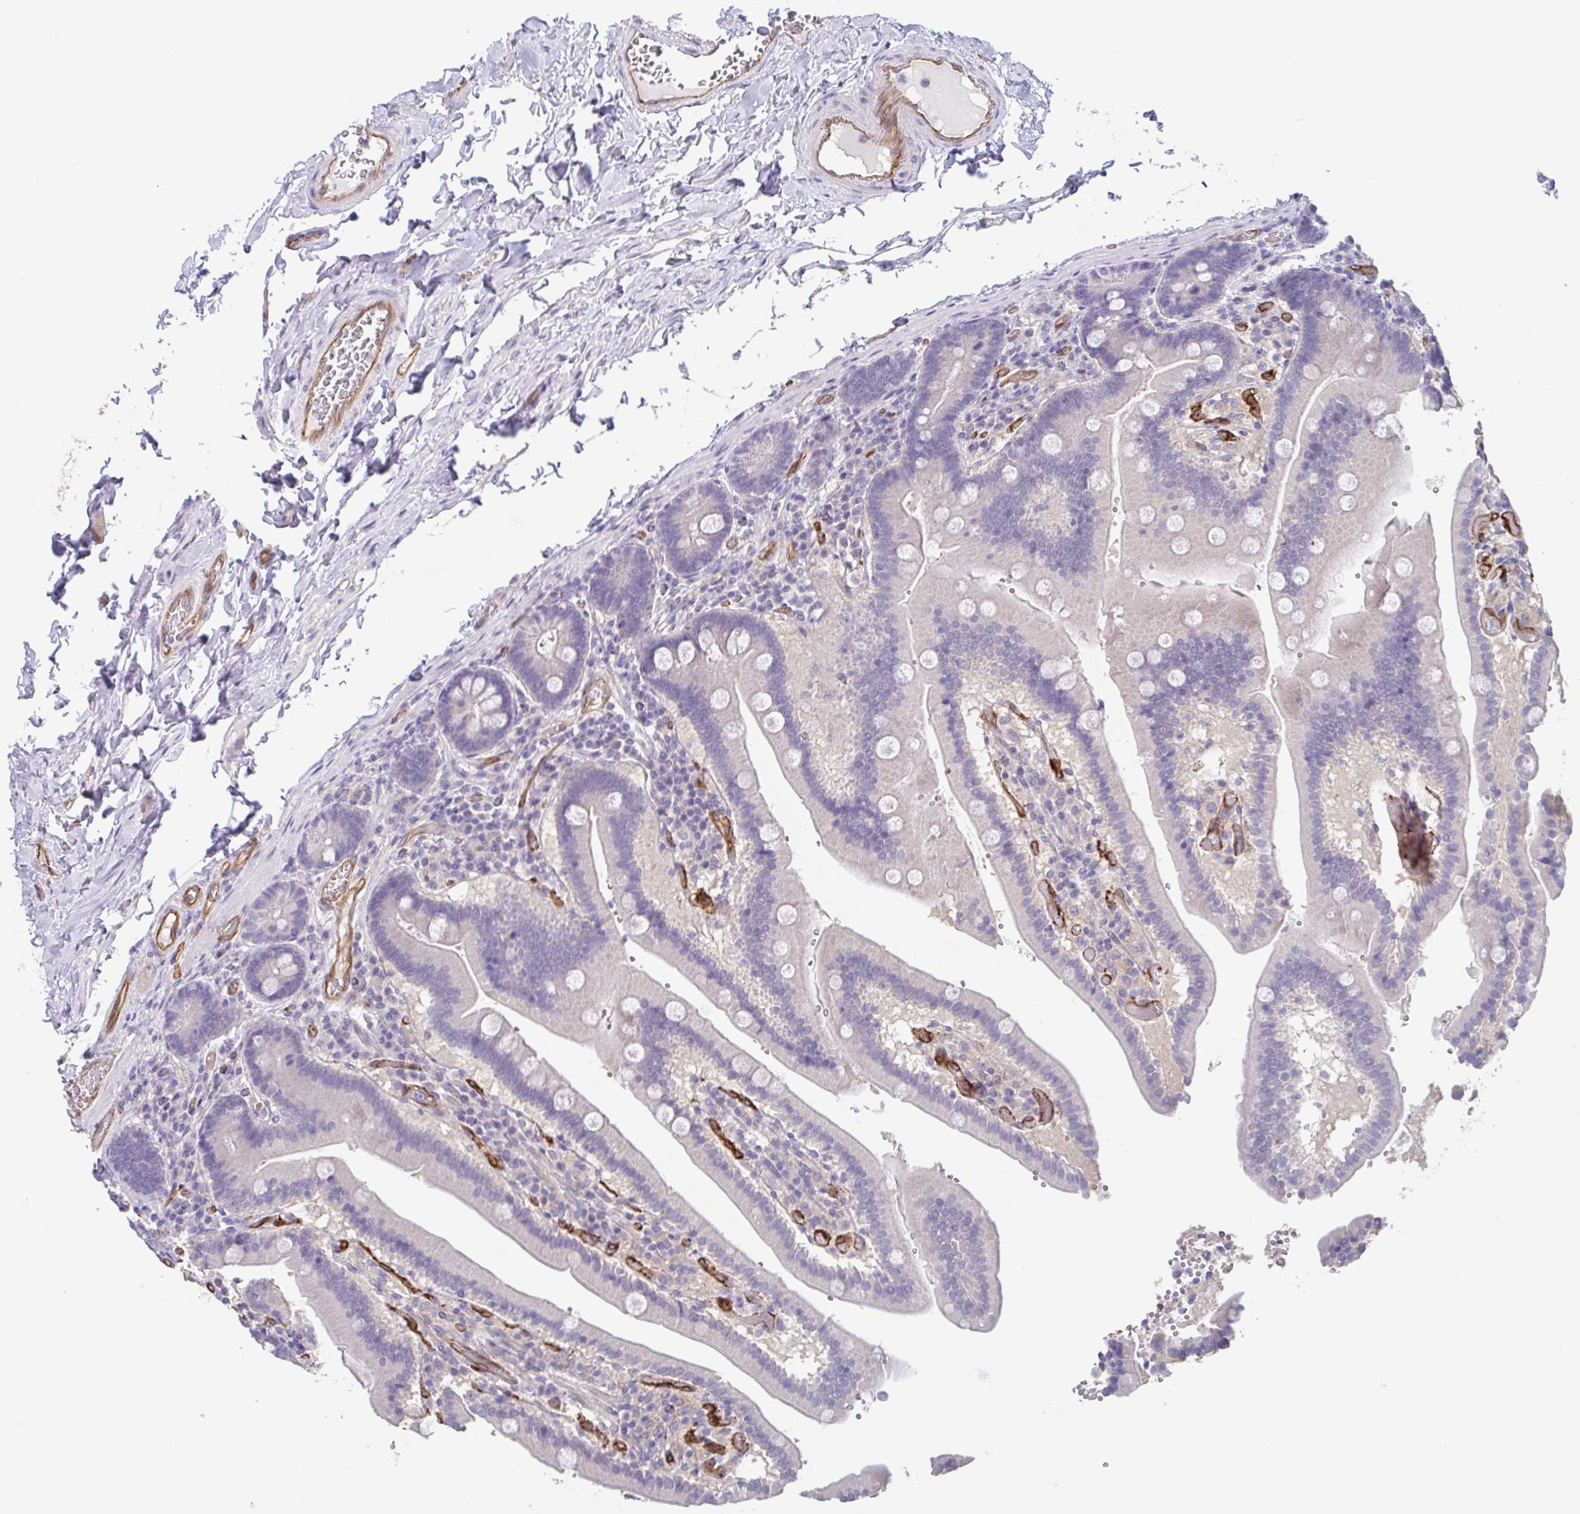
{"staining": {"intensity": "negative", "quantity": "none", "location": "none"}, "tissue": "duodenum", "cell_type": "Glandular cells", "image_type": "normal", "snomed": [{"axis": "morphology", "description": "Normal tissue, NOS"}, {"axis": "topography", "description": "Duodenum"}], "caption": "DAB (3,3'-diaminobenzidine) immunohistochemical staining of unremarkable human duodenum displays no significant expression in glandular cells.", "gene": "EHD4", "patient": {"sex": "female", "age": 62}}